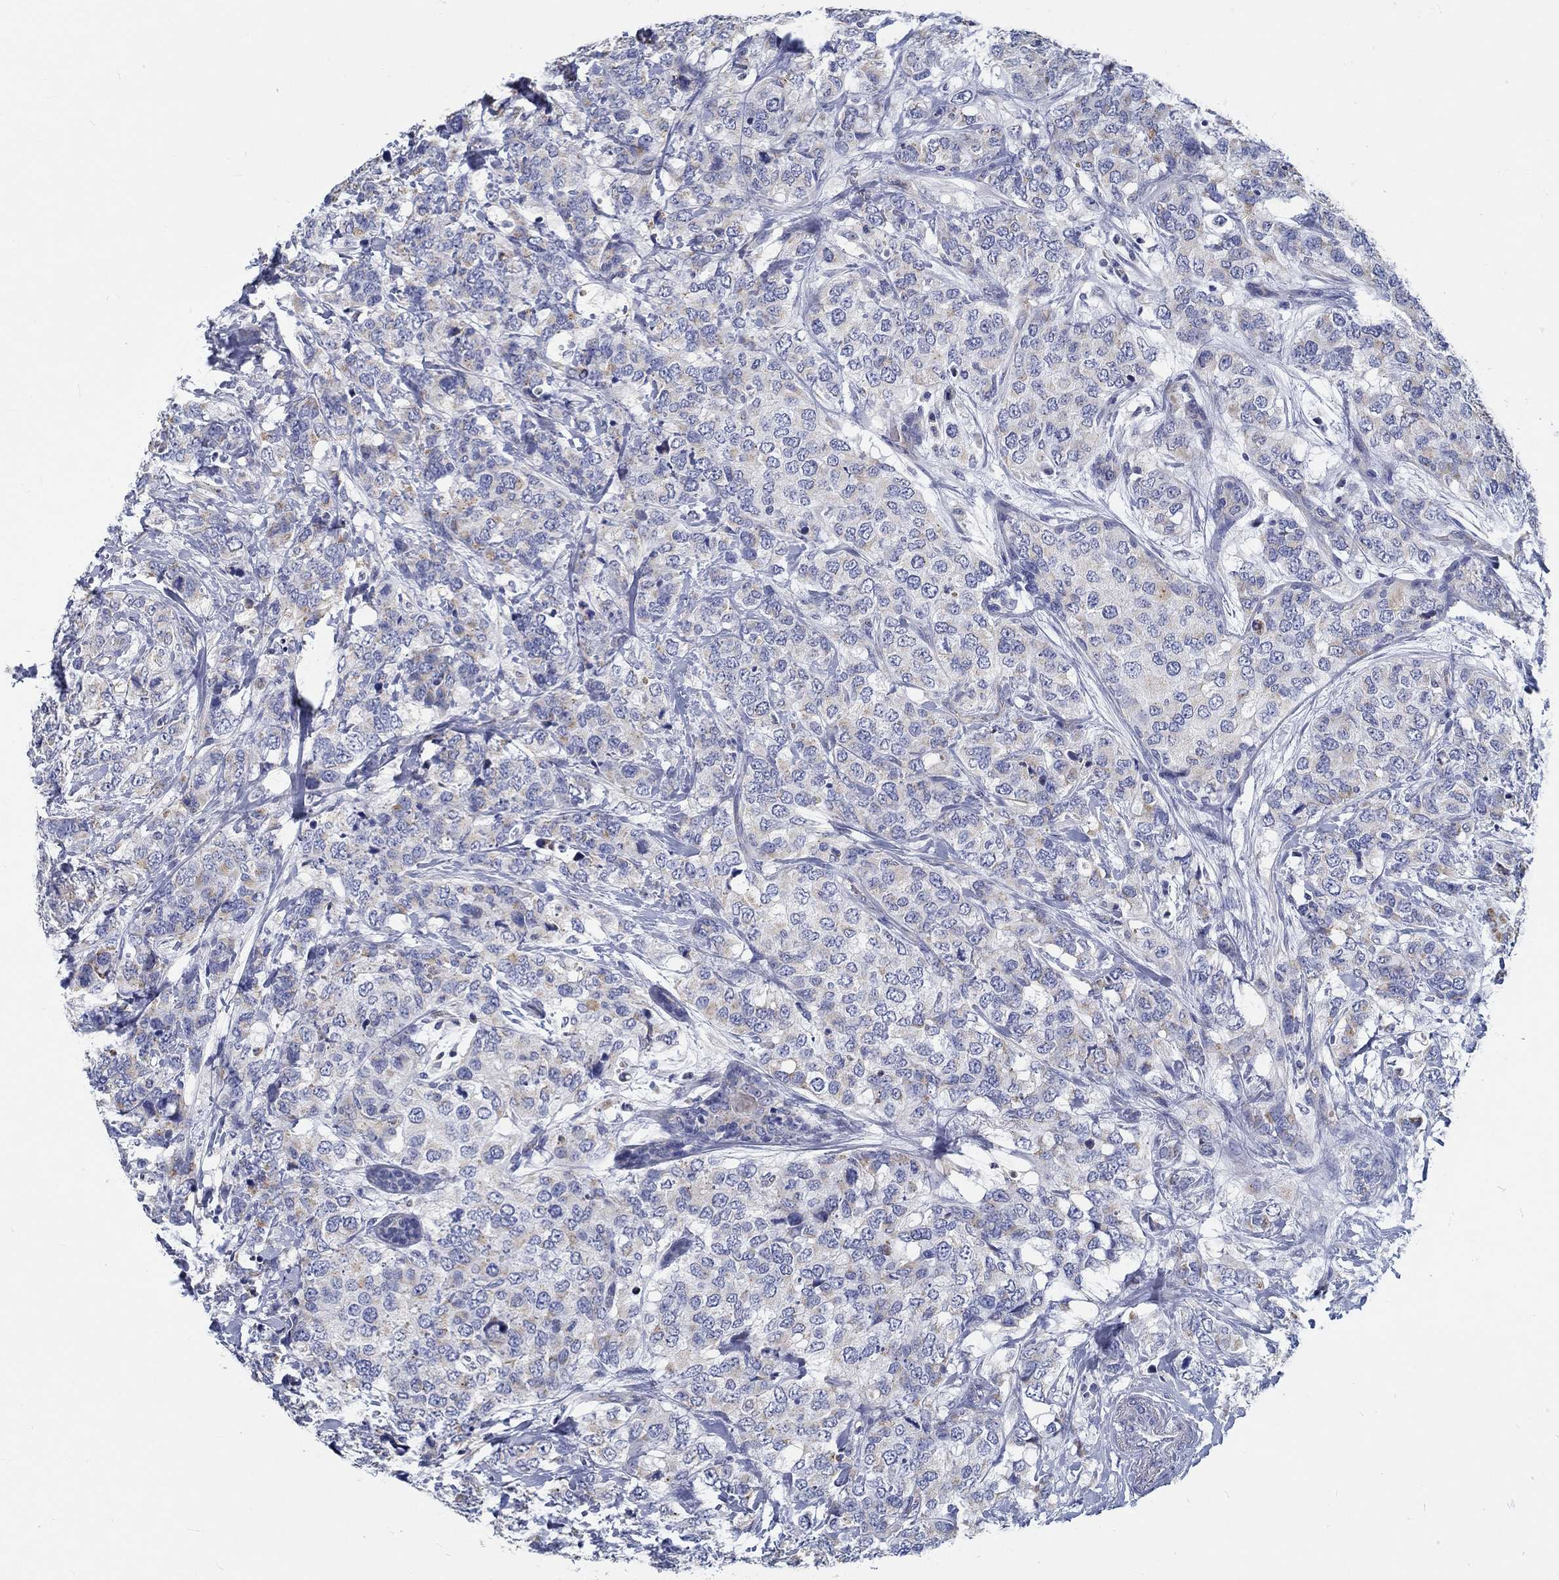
{"staining": {"intensity": "weak", "quantity": "25%-75%", "location": "cytoplasmic/membranous"}, "tissue": "breast cancer", "cell_type": "Tumor cells", "image_type": "cancer", "snomed": [{"axis": "morphology", "description": "Lobular carcinoma"}, {"axis": "topography", "description": "Breast"}], "caption": "Breast lobular carcinoma tissue demonstrates weak cytoplasmic/membranous staining in approximately 25%-75% of tumor cells Nuclei are stained in blue.", "gene": "MYBPC1", "patient": {"sex": "female", "age": 59}}